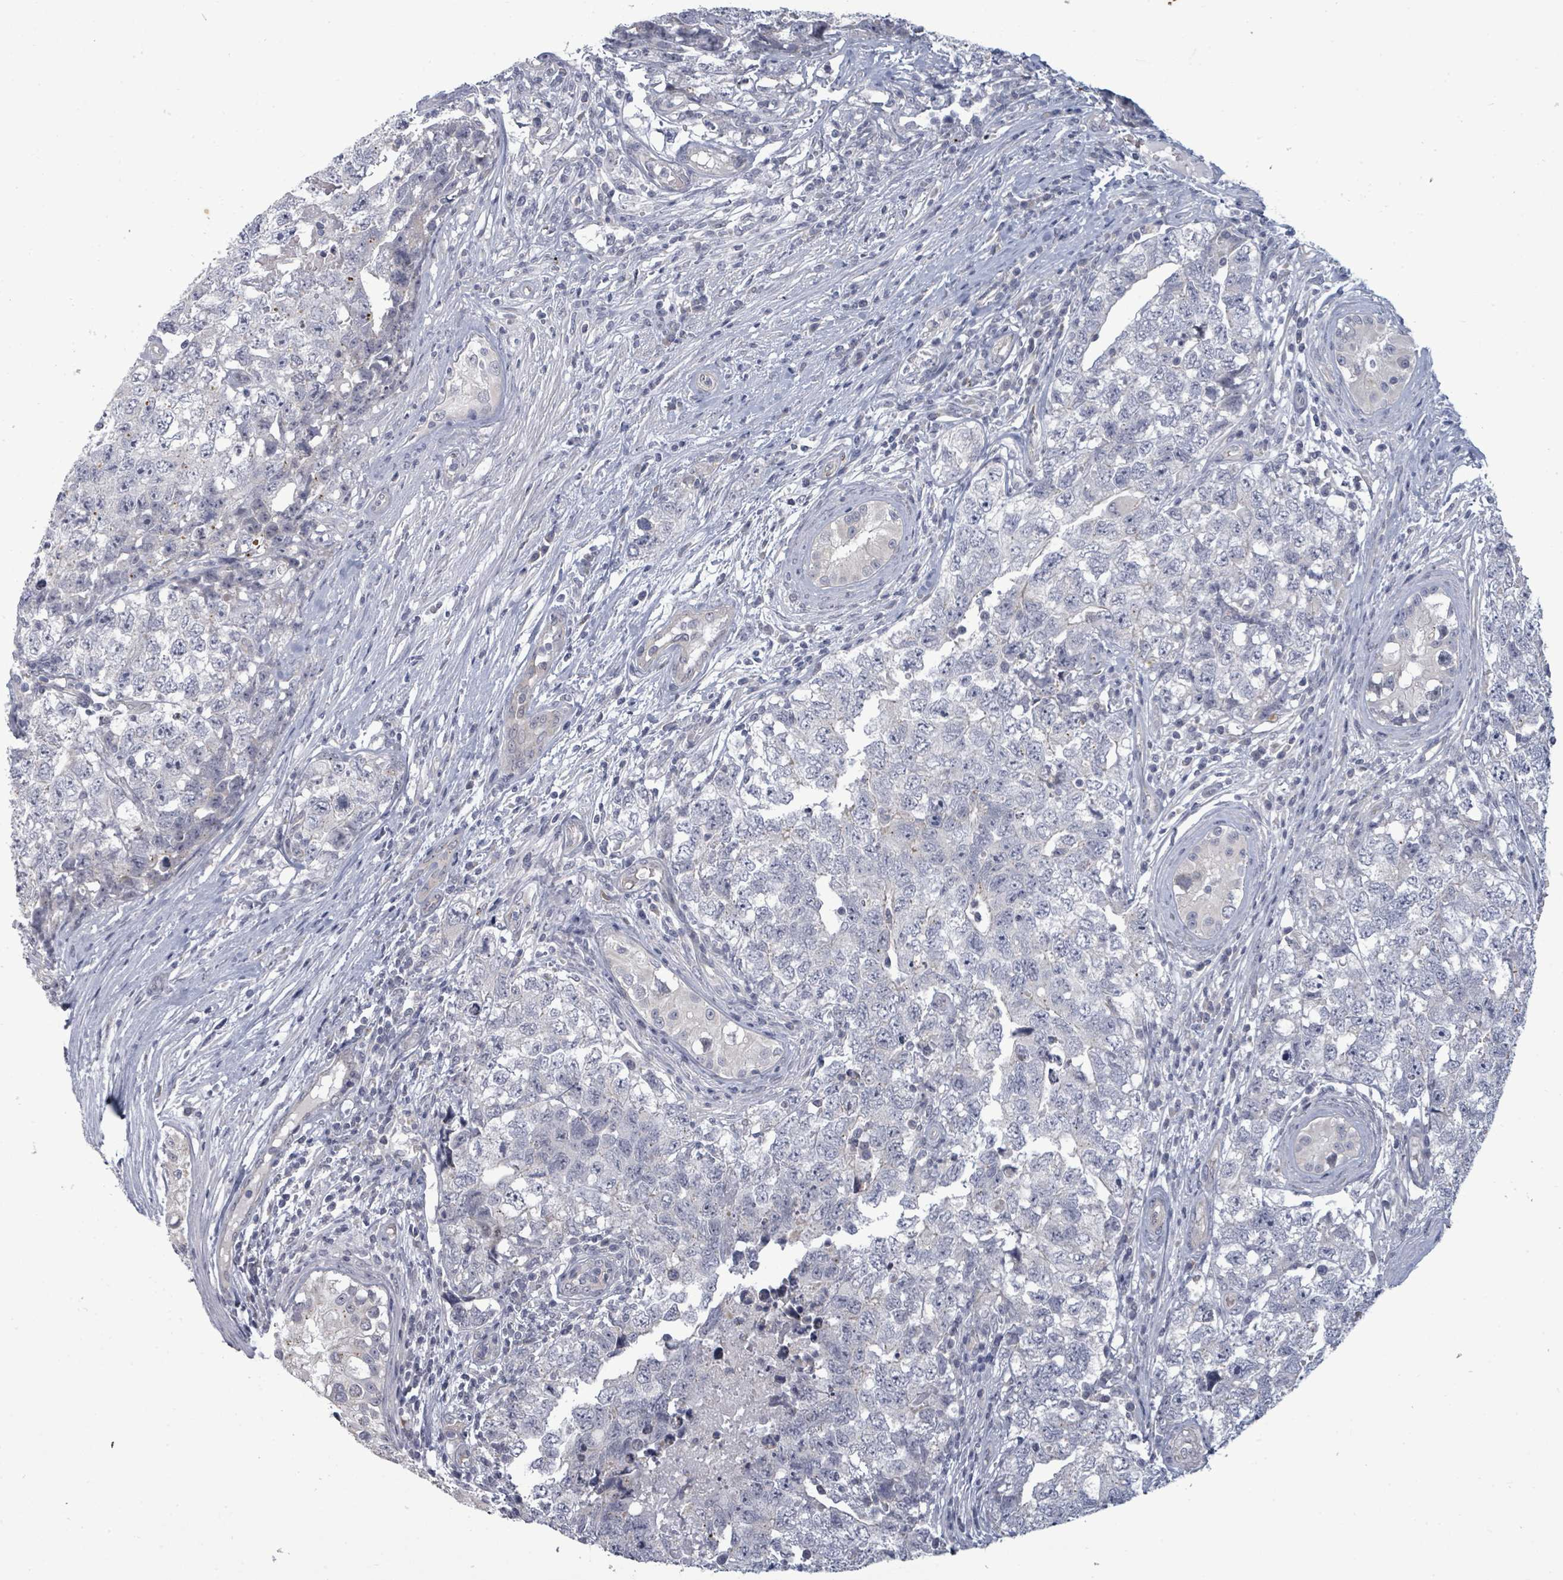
{"staining": {"intensity": "negative", "quantity": "none", "location": "none"}, "tissue": "testis cancer", "cell_type": "Tumor cells", "image_type": "cancer", "snomed": [{"axis": "morphology", "description": "Carcinoma, Embryonal, NOS"}, {"axis": "topography", "description": "Testis"}], "caption": "This is an IHC micrograph of testis cancer. There is no expression in tumor cells.", "gene": "ASB12", "patient": {"sex": "male", "age": 22}}